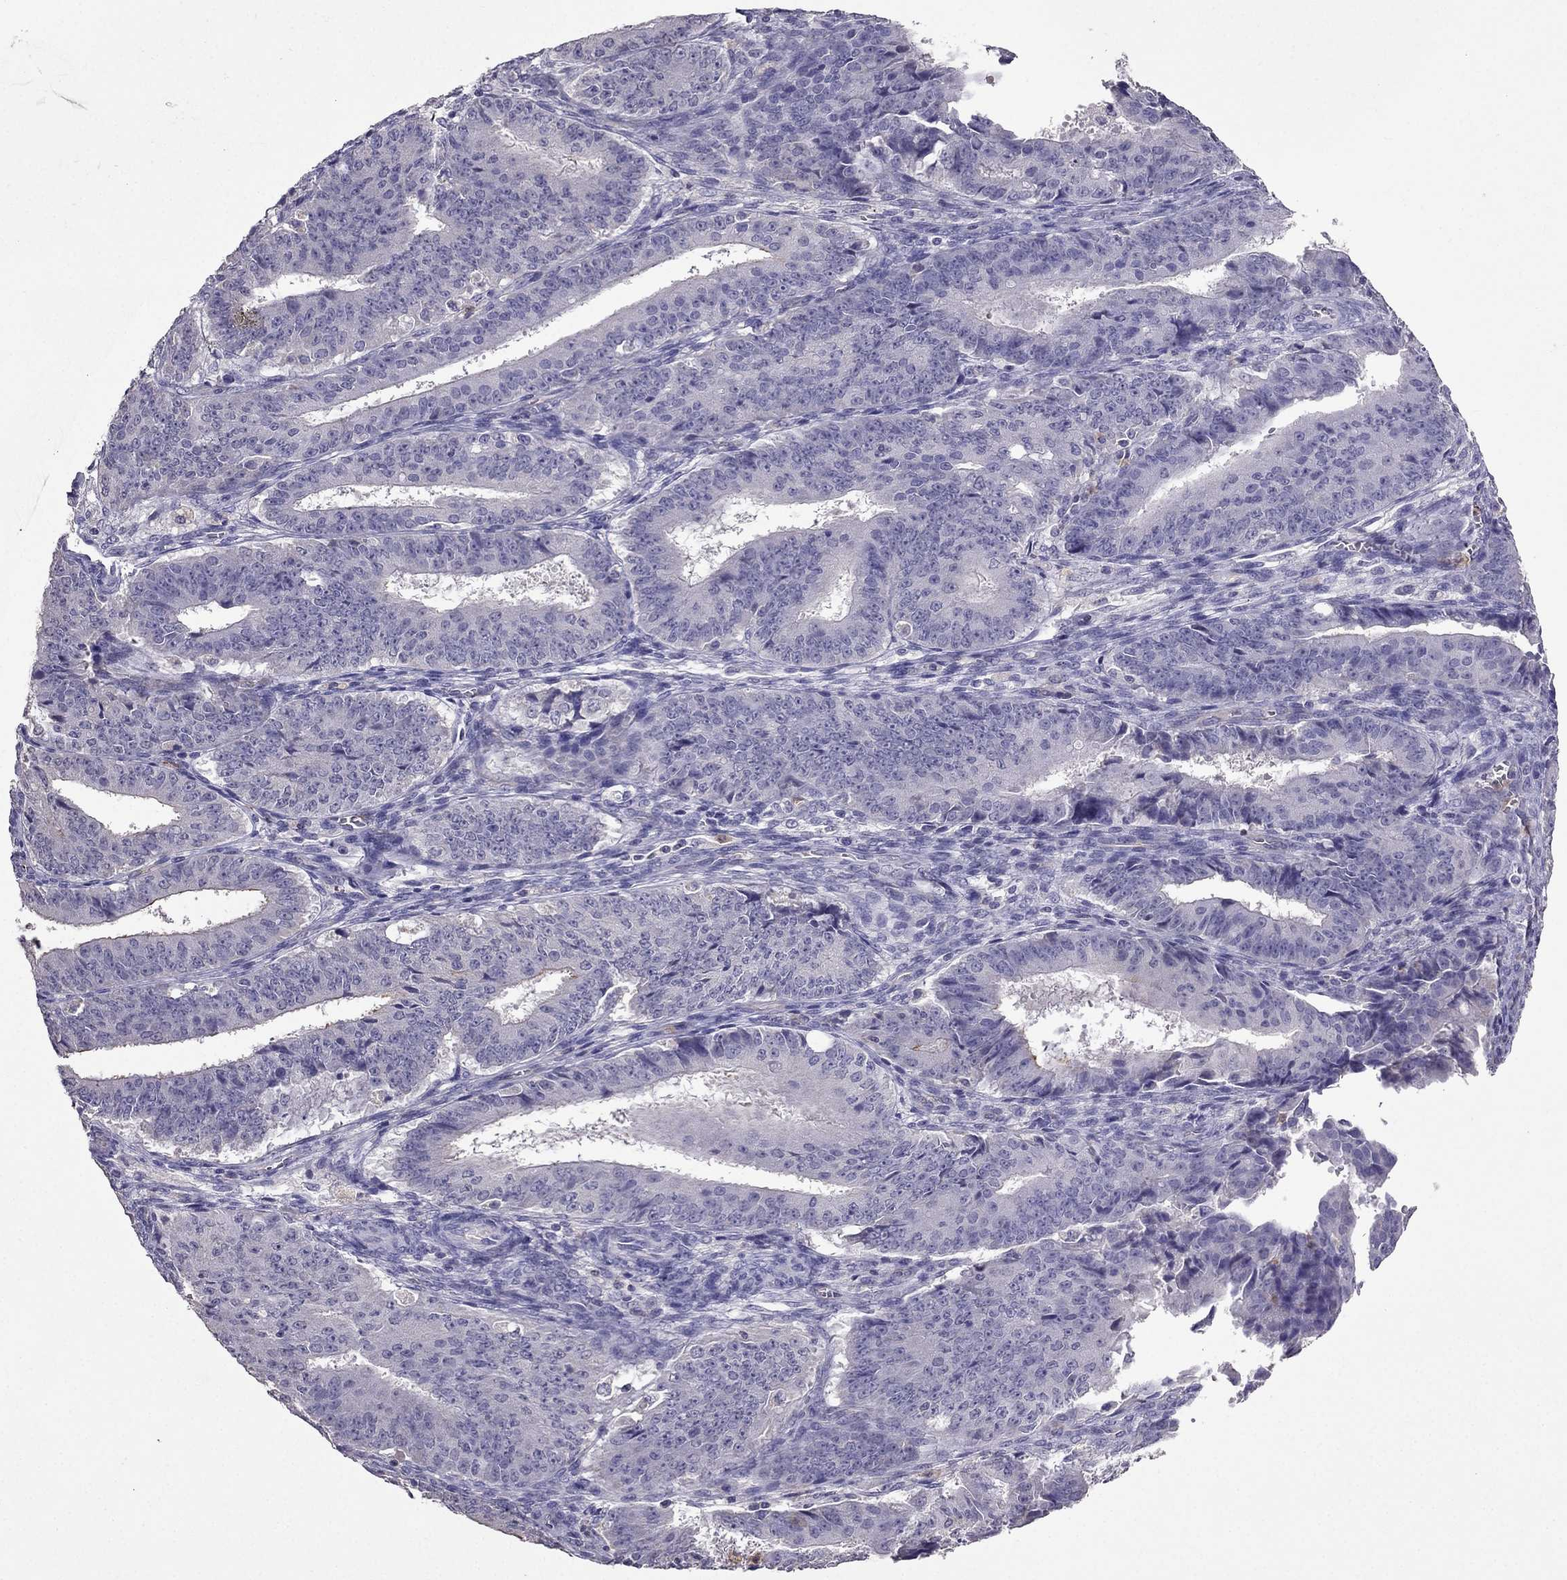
{"staining": {"intensity": "negative", "quantity": "none", "location": "none"}, "tissue": "ovarian cancer", "cell_type": "Tumor cells", "image_type": "cancer", "snomed": [{"axis": "morphology", "description": "Carcinoma, endometroid"}, {"axis": "topography", "description": "Ovary"}], "caption": "Ovarian cancer was stained to show a protein in brown. There is no significant staining in tumor cells.", "gene": "RFLNB", "patient": {"sex": "female", "age": 42}}